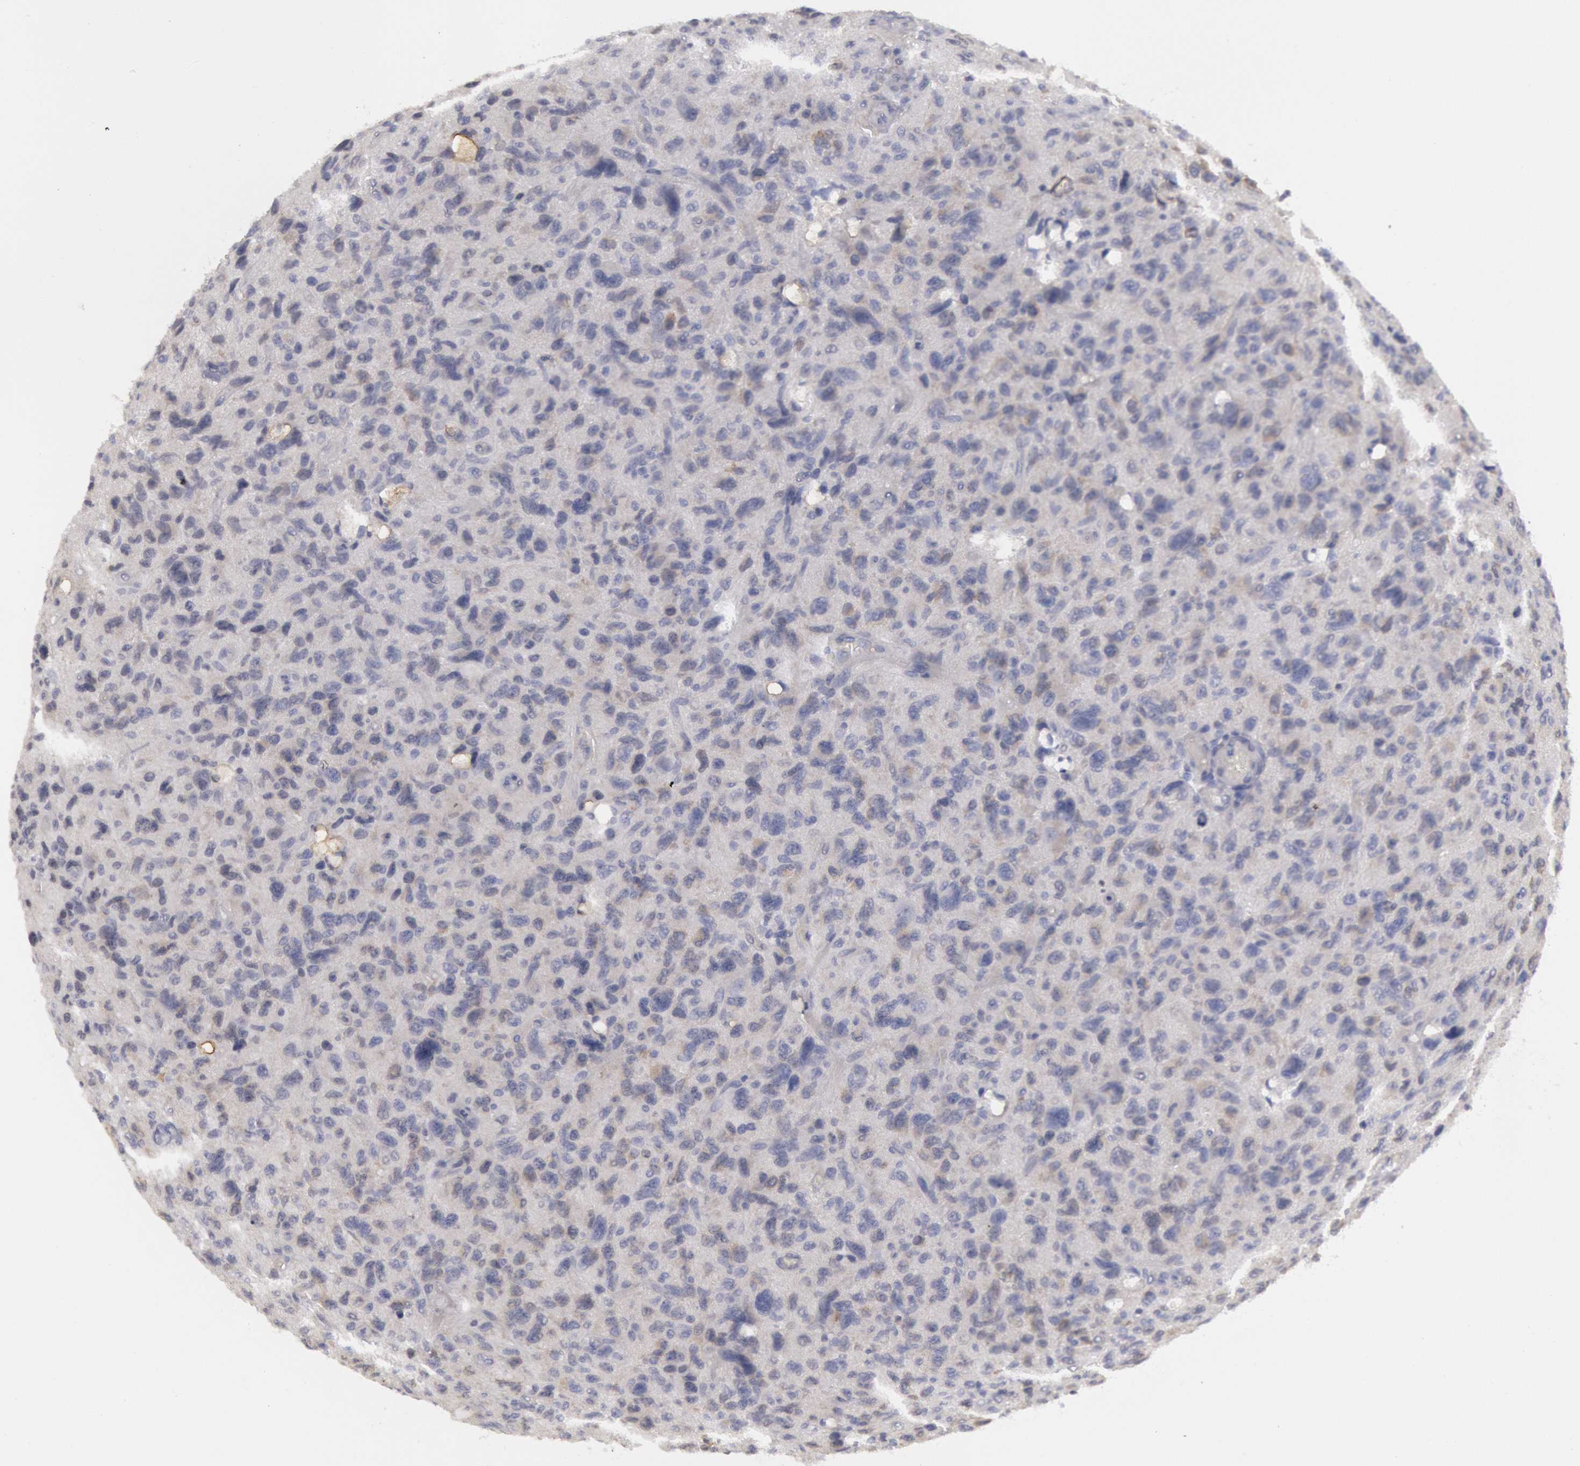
{"staining": {"intensity": "weak", "quantity": "25%-75%", "location": "cytoplasmic/membranous"}, "tissue": "glioma", "cell_type": "Tumor cells", "image_type": "cancer", "snomed": [{"axis": "morphology", "description": "Glioma, malignant, High grade"}, {"axis": "topography", "description": "Brain"}], "caption": "High-magnification brightfield microscopy of glioma stained with DAB (3,3'-diaminobenzidine) (brown) and counterstained with hematoxylin (blue). tumor cells exhibit weak cytoplasmic/membranous staining is seen in approximately25%-75% of cells.", "gene": "FHL1", "patient": {"sex": "female", "age": 60}}